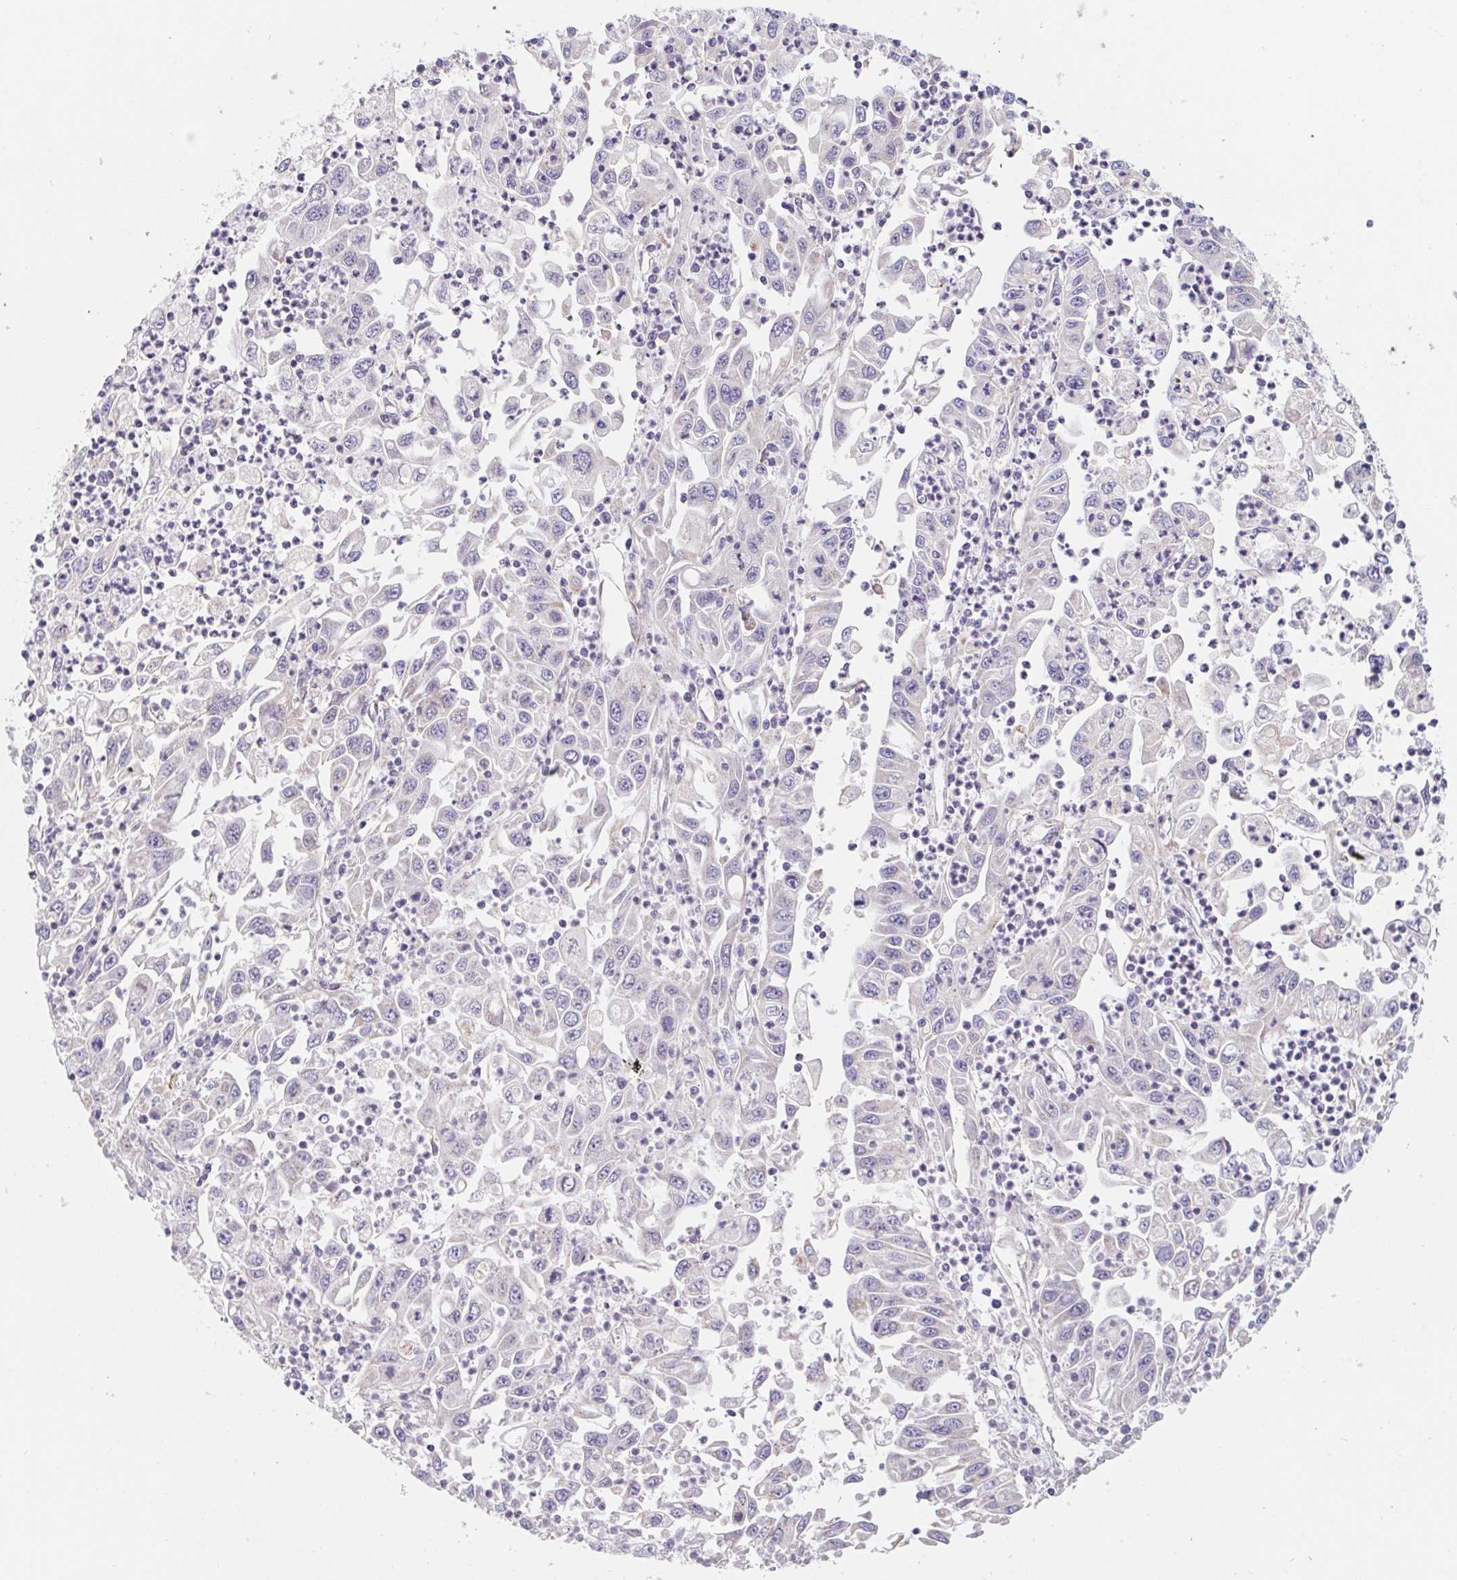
{"staining": {"intensity": "negative", "quantity": "none", "location": "none"}, "tissue": "endometrial cancer", "cell_type": "Tumor cells", "image_type": "cancer", "snomed": [{"axis": "morphology", "description": "Adenocarcinoma, NOS"}, {"axis": "topography", "description": "Uterus"}], "caption": "Immunohistochemistry histopathology image of human endometrial adenocarcinoma stained for a protein (brown), which reveals no staining in tumor cells.", "gene": "LPA", "patient": {"sex": "female", "age": 62}}